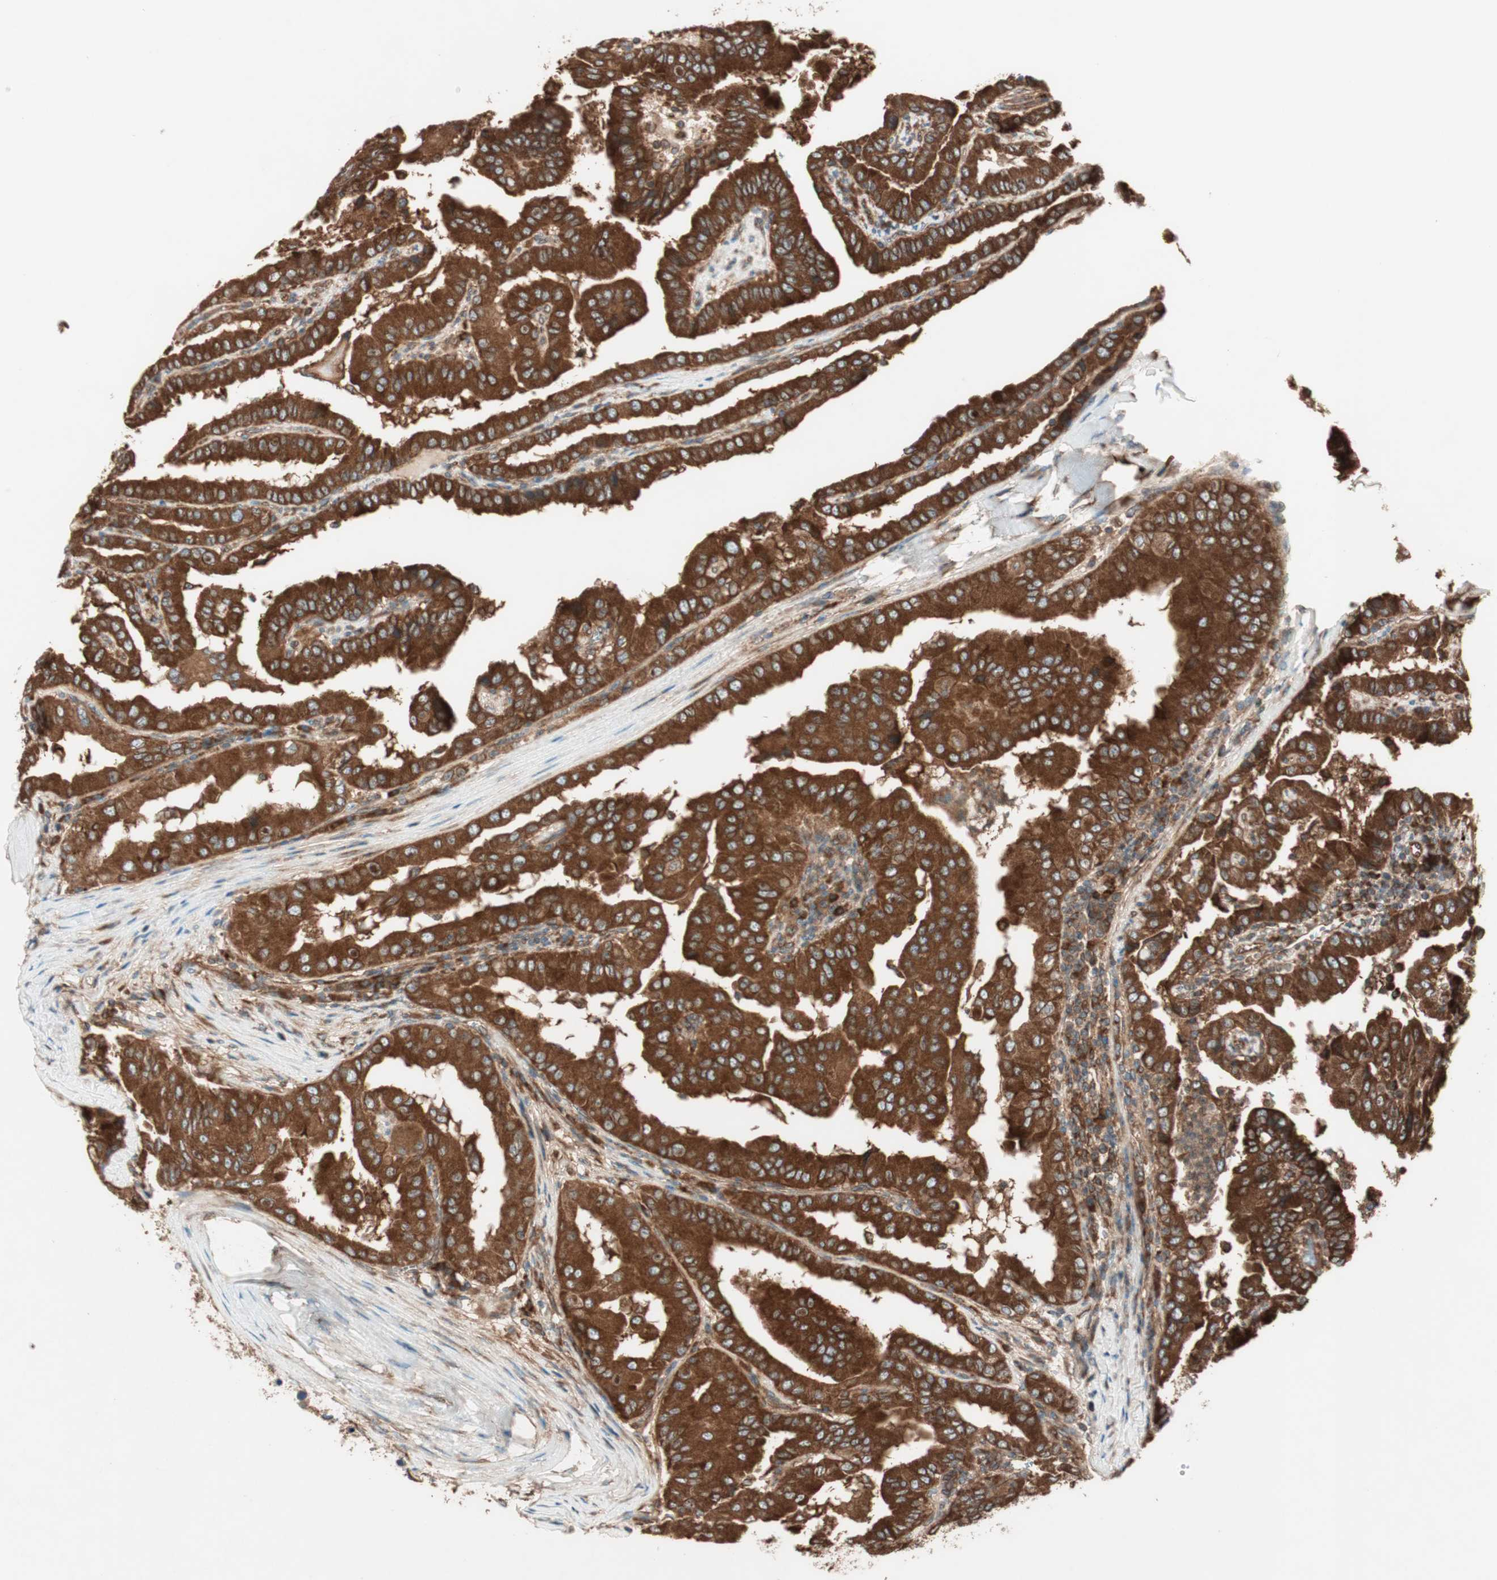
{"staining": {"intensity": "strong", "quantity": ">75%", "location": "cytoplasmic/membranous"}, "tissue": "thyroid cancer", "cell_type": "Tumor cells", "image_type": "cancer", "snomed": [{"axis": "morphology", "description": "Papillary adenocarcinoma, NOS"}, {"axis": "topography", "description": "Thyroid gland"}], "caption": "A high-resolution image shows IHC staining of thyroid papillary adenocarcinoma, which displays strong cytoplasmic/membranous expression in approximately >75% of tumor cells. The staining was performed using DAB, with brown indicating positive protein expression. Nuclei are stained blue with hematoxylin.", "gene": "RAB5A", "patient": {"sex": "male", "age": 33}}